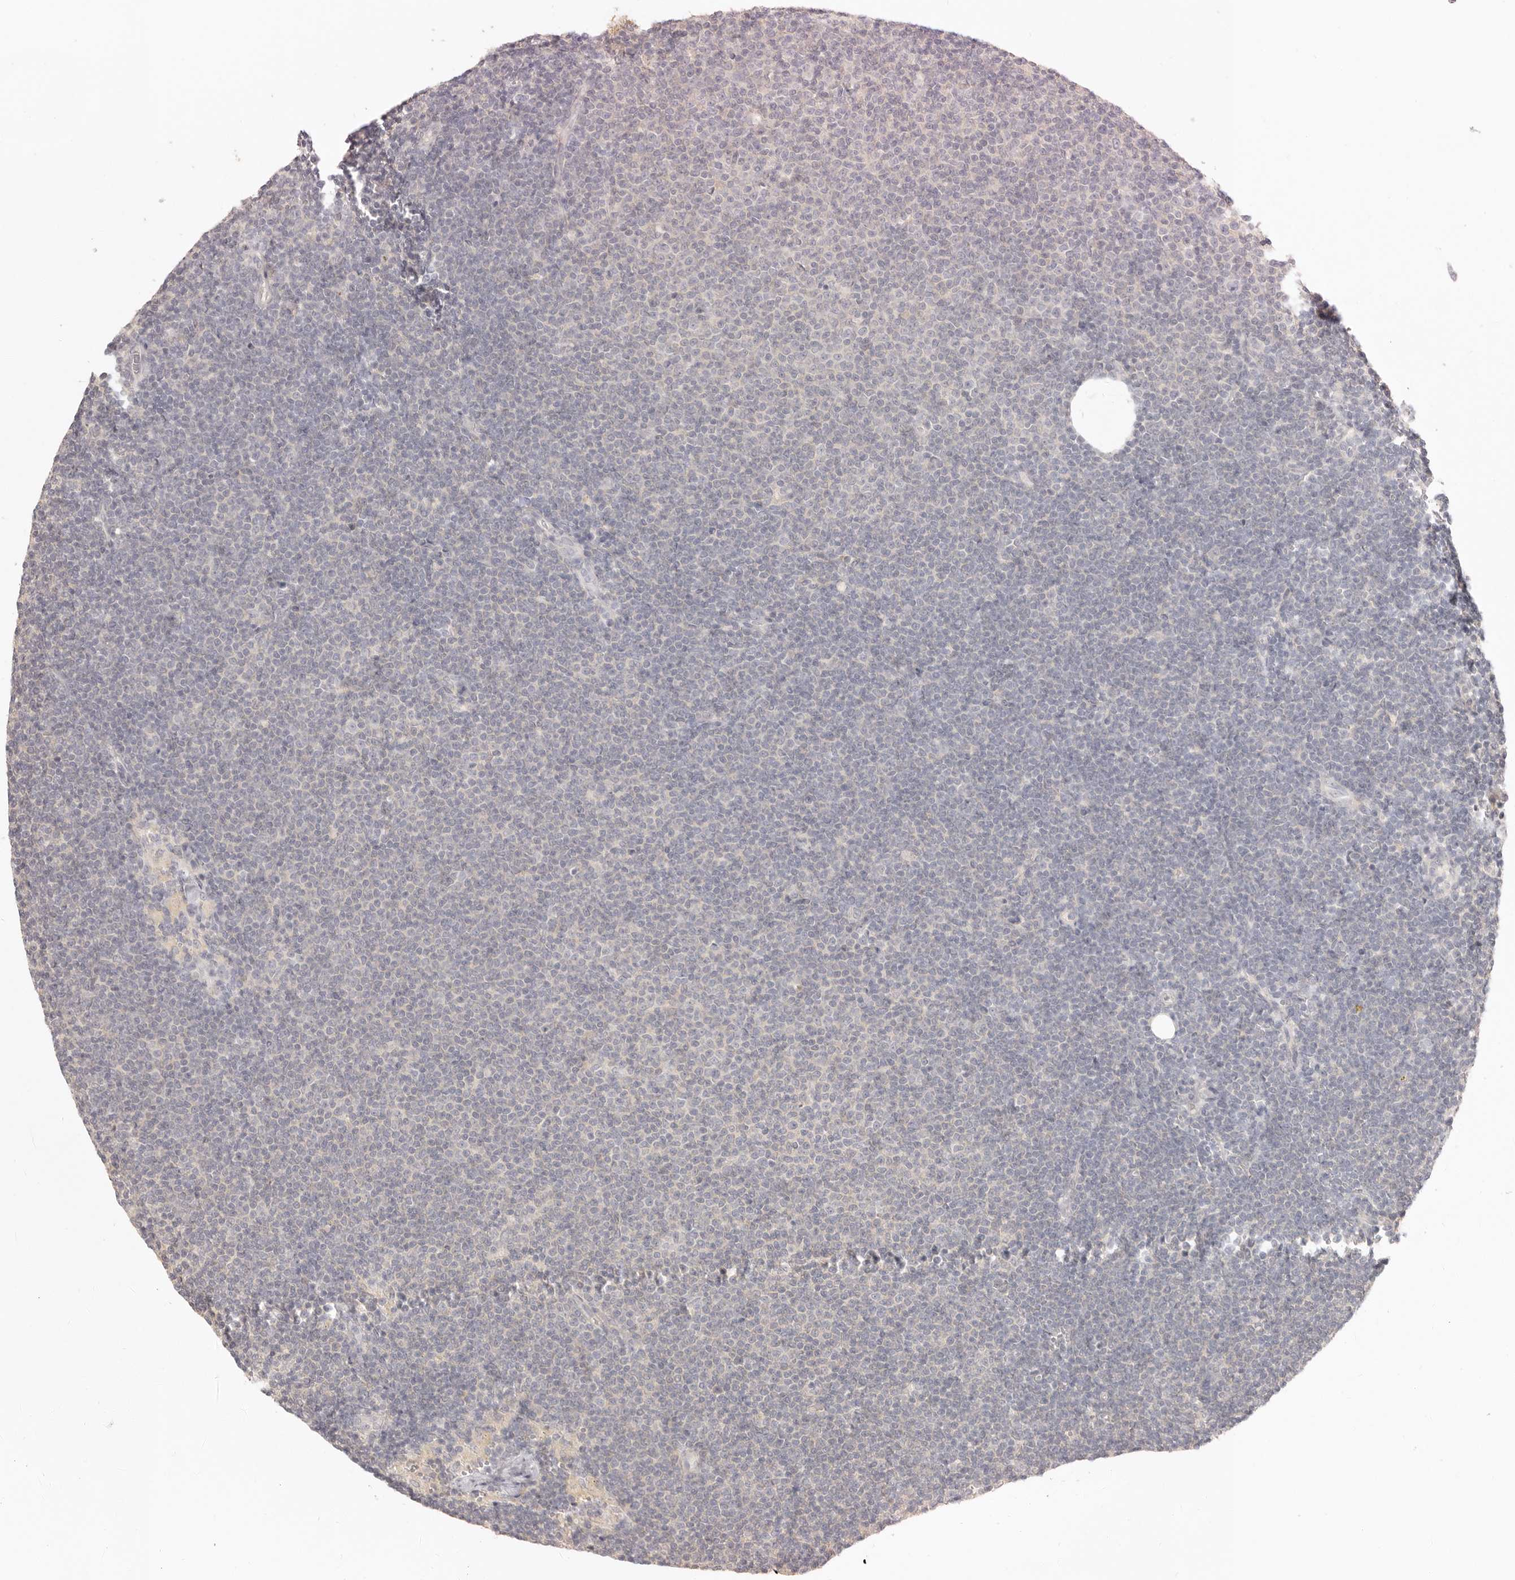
{"staining": {"intensity": "negative", "quantity": "none", "location": "none"}, "tissue": "lymphoma", "cell_type": "Tumor cells", "image_type": "cancer", "snomed": [{"axis": "morphology", "description": "Malignant lymphoma, non-Hodgkin's type, Low grade"}, {"axis": "topography", "description": "Lymph node"}], "caption": "Lymphoma was stained to show a protein in brown. There is no significant expression in tumor cells.", "gene": "AHDC1", "patient": {"sex": "female", "age": 53}}